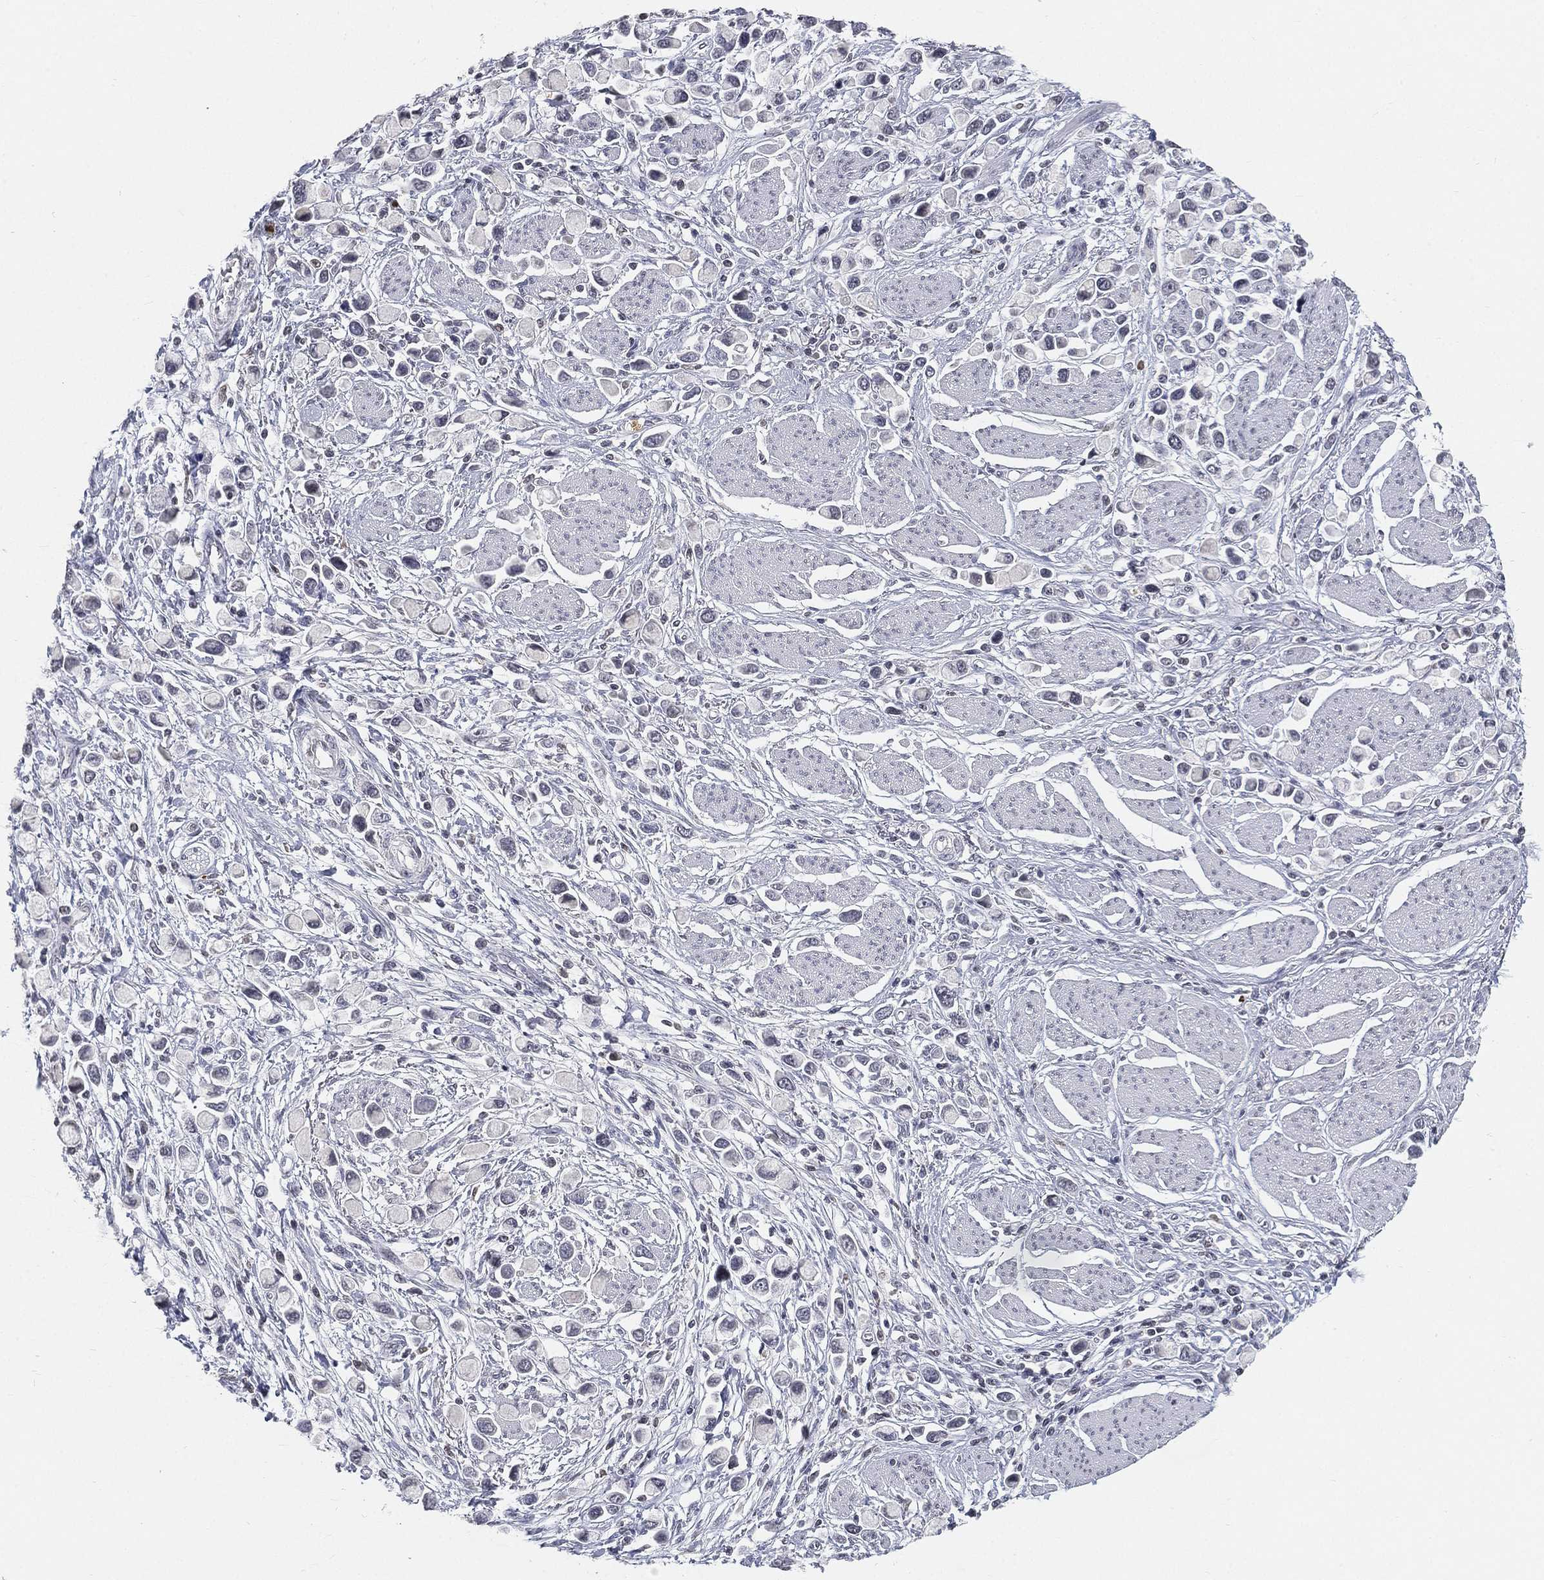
{"staining": {"intensity": "negative", "quantity": "none", "location": "none"}, "tissue": "stomach cancer", "cell_type": "Tumor cells", "image_type": "cancer", "snomed": [{"axis": "morphology", "description": "Adenocarcinoma, NOS"}, {"axis": "topography", "description": "Stomach"}], "caption": "IHC histopathology image of neoplastic tissue: stomach adenocarcinoma stained with DAB shows no significant protein staining in tumor cells.", "gene": "ARG1", "patient": {"sex": "female", "age": 81}}